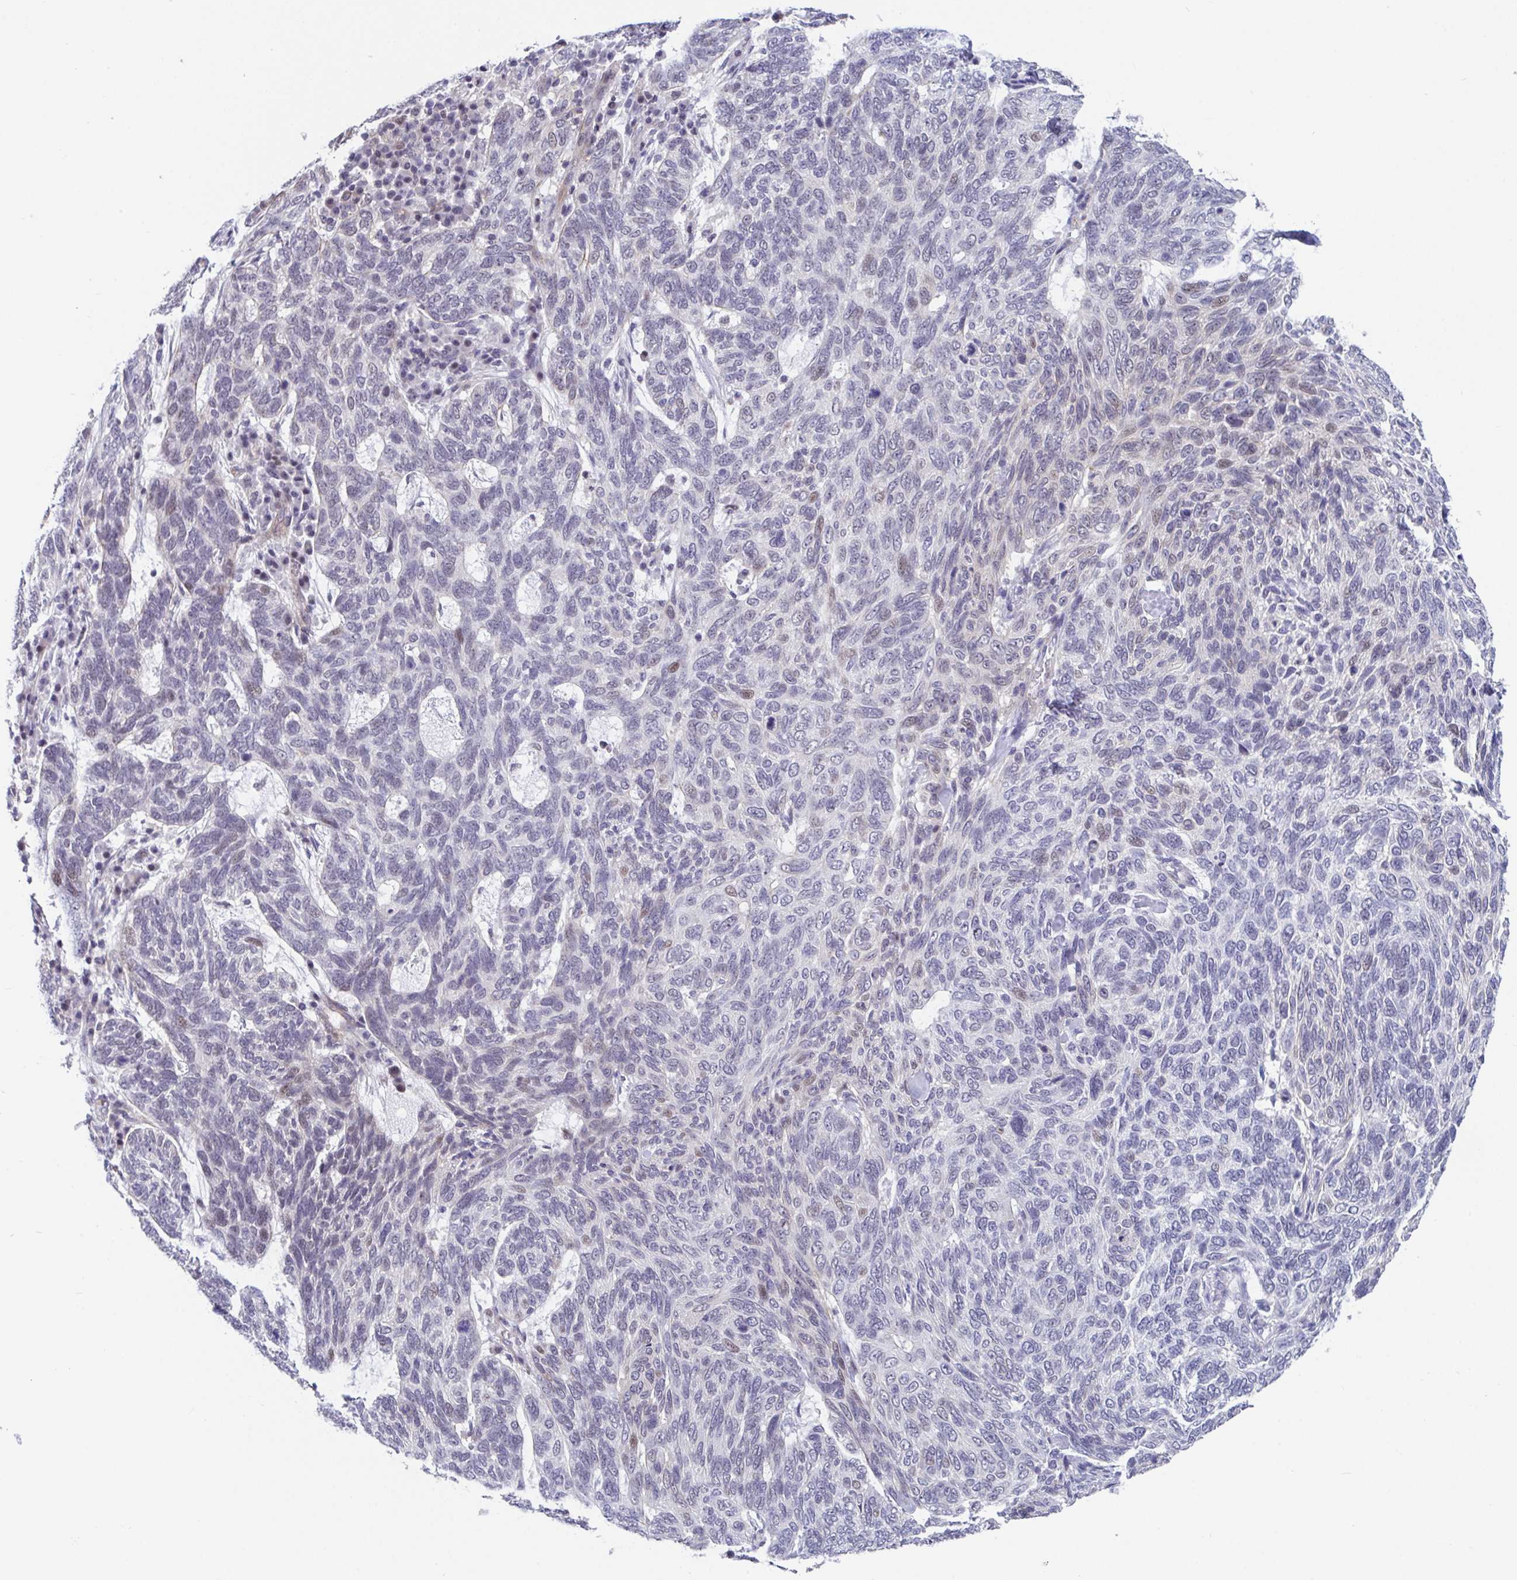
{"staining": {"intensity": "negative", "quantity": "none", "location": "none"}, "tissue": "skin cancer", "cell_type": "Tumor cells", "image_type": "cancer", "snomed": [{"axis": "morphology", "description": "Basal cell carcinoma"}, {"axis": "topography", "description": "Skin"}], "caption": "This micrograph is of skin cancer (basal cell carcinoma) stained with IHC to label a protein in brown with the nuclei are counter-stained blue. There is no expression in tumor cells. Brightfield microscopy of immunohistochemistry (IHC) stained with DAB (brown) and hematoxylin (blue), captured at high magnification.", "gene": "WDR72", "patient": {"sex": "female", "age": 65}}